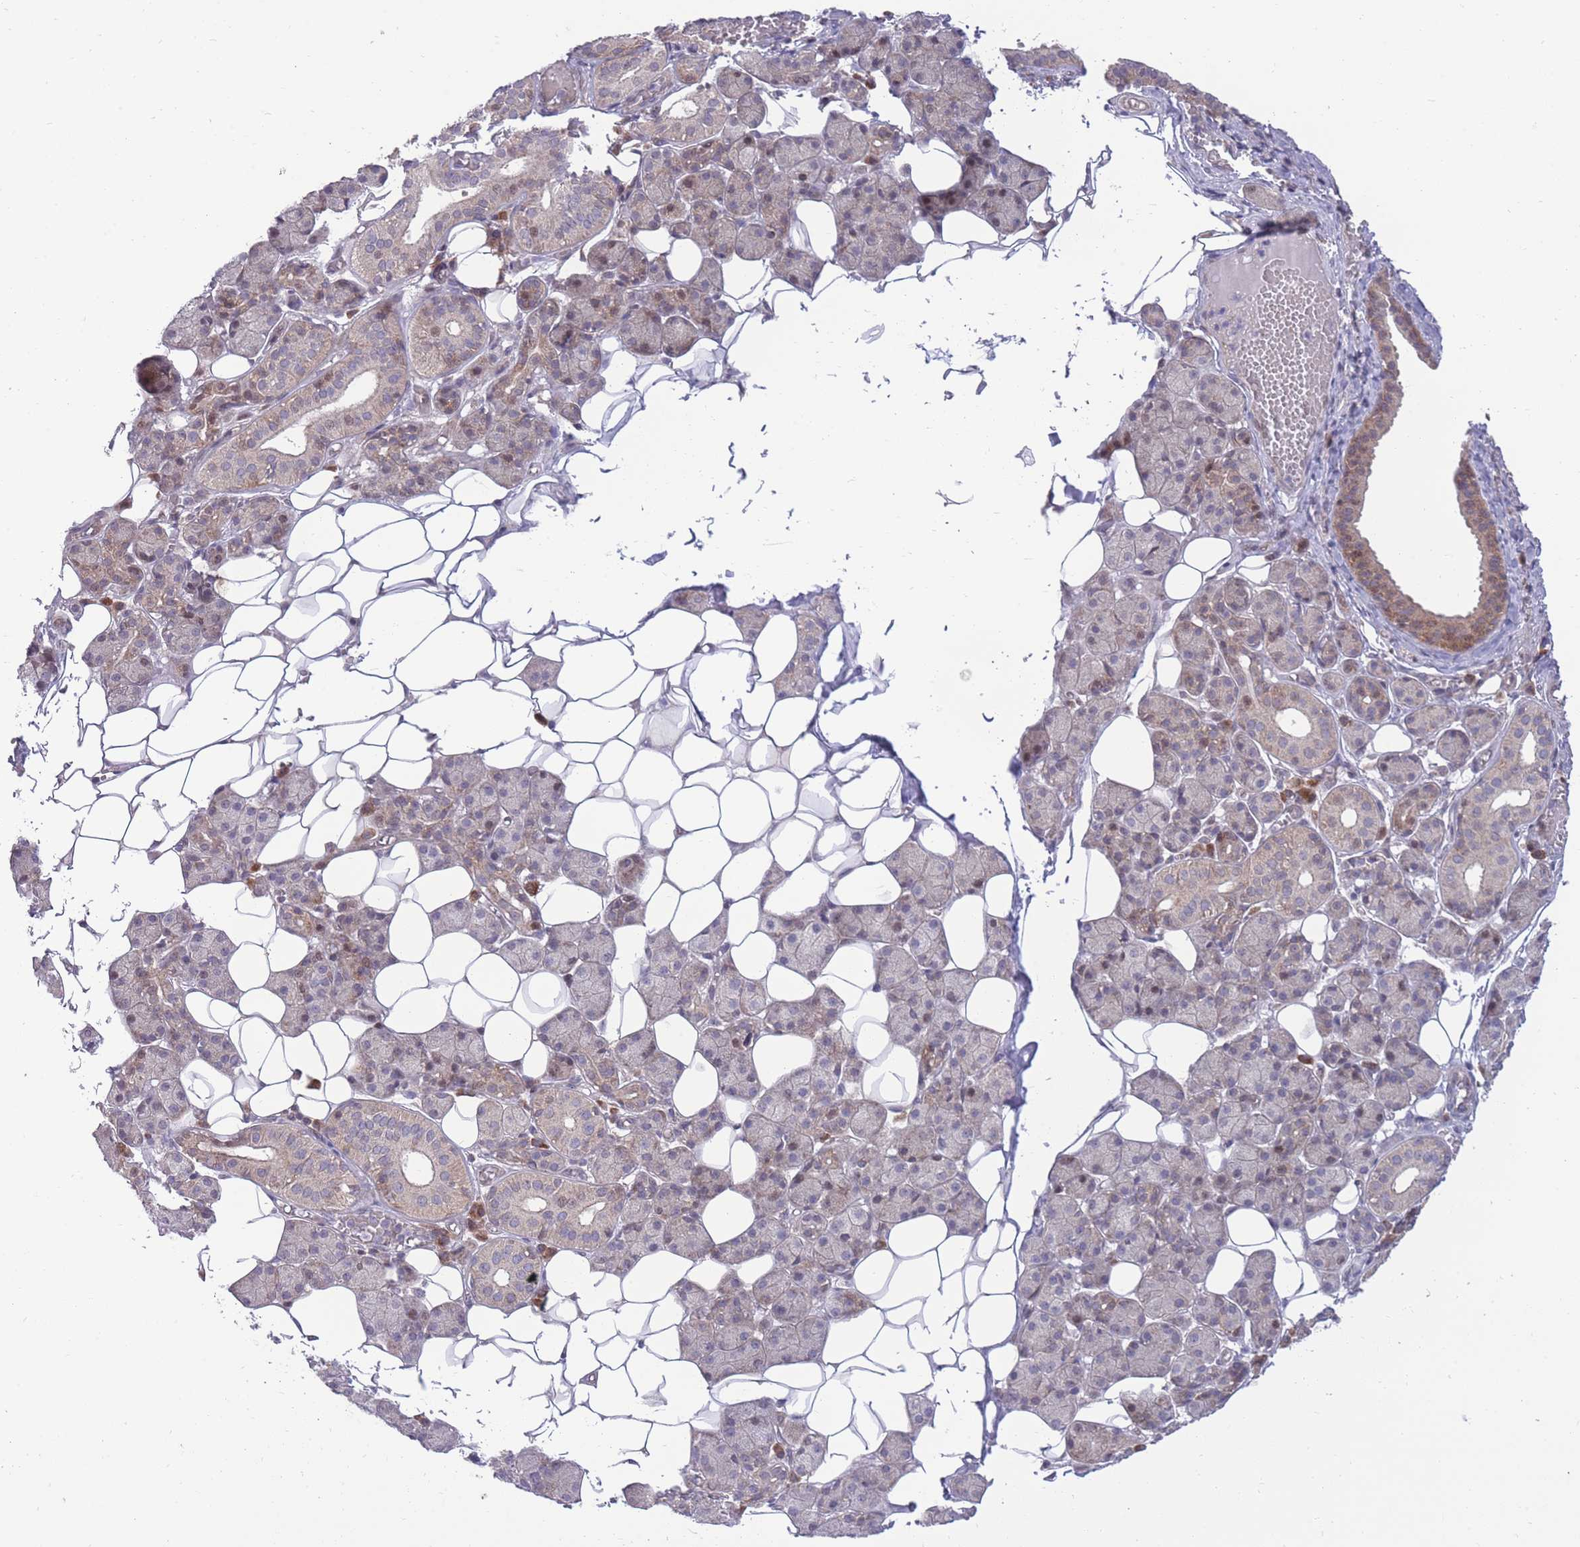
{"staining": {"intensity": "weak", "quantity": "<25%", "location": "cytoplasmic/membranous"}, "tissue": "salivary gland", "cell_type": "Glandular cells", "image_type": "normal", "snomed": [{"axis": "morphology", "description": "Normal tissue, NOS"}, {"axis": "topography", "description": "Salivary gland"}], "caption": "Photomicrograph shows no significant protein positivity in glandular cells of benign salivary gland.", "gene": "RIC8A", "patient": {"sex": "female", "age": 33}}